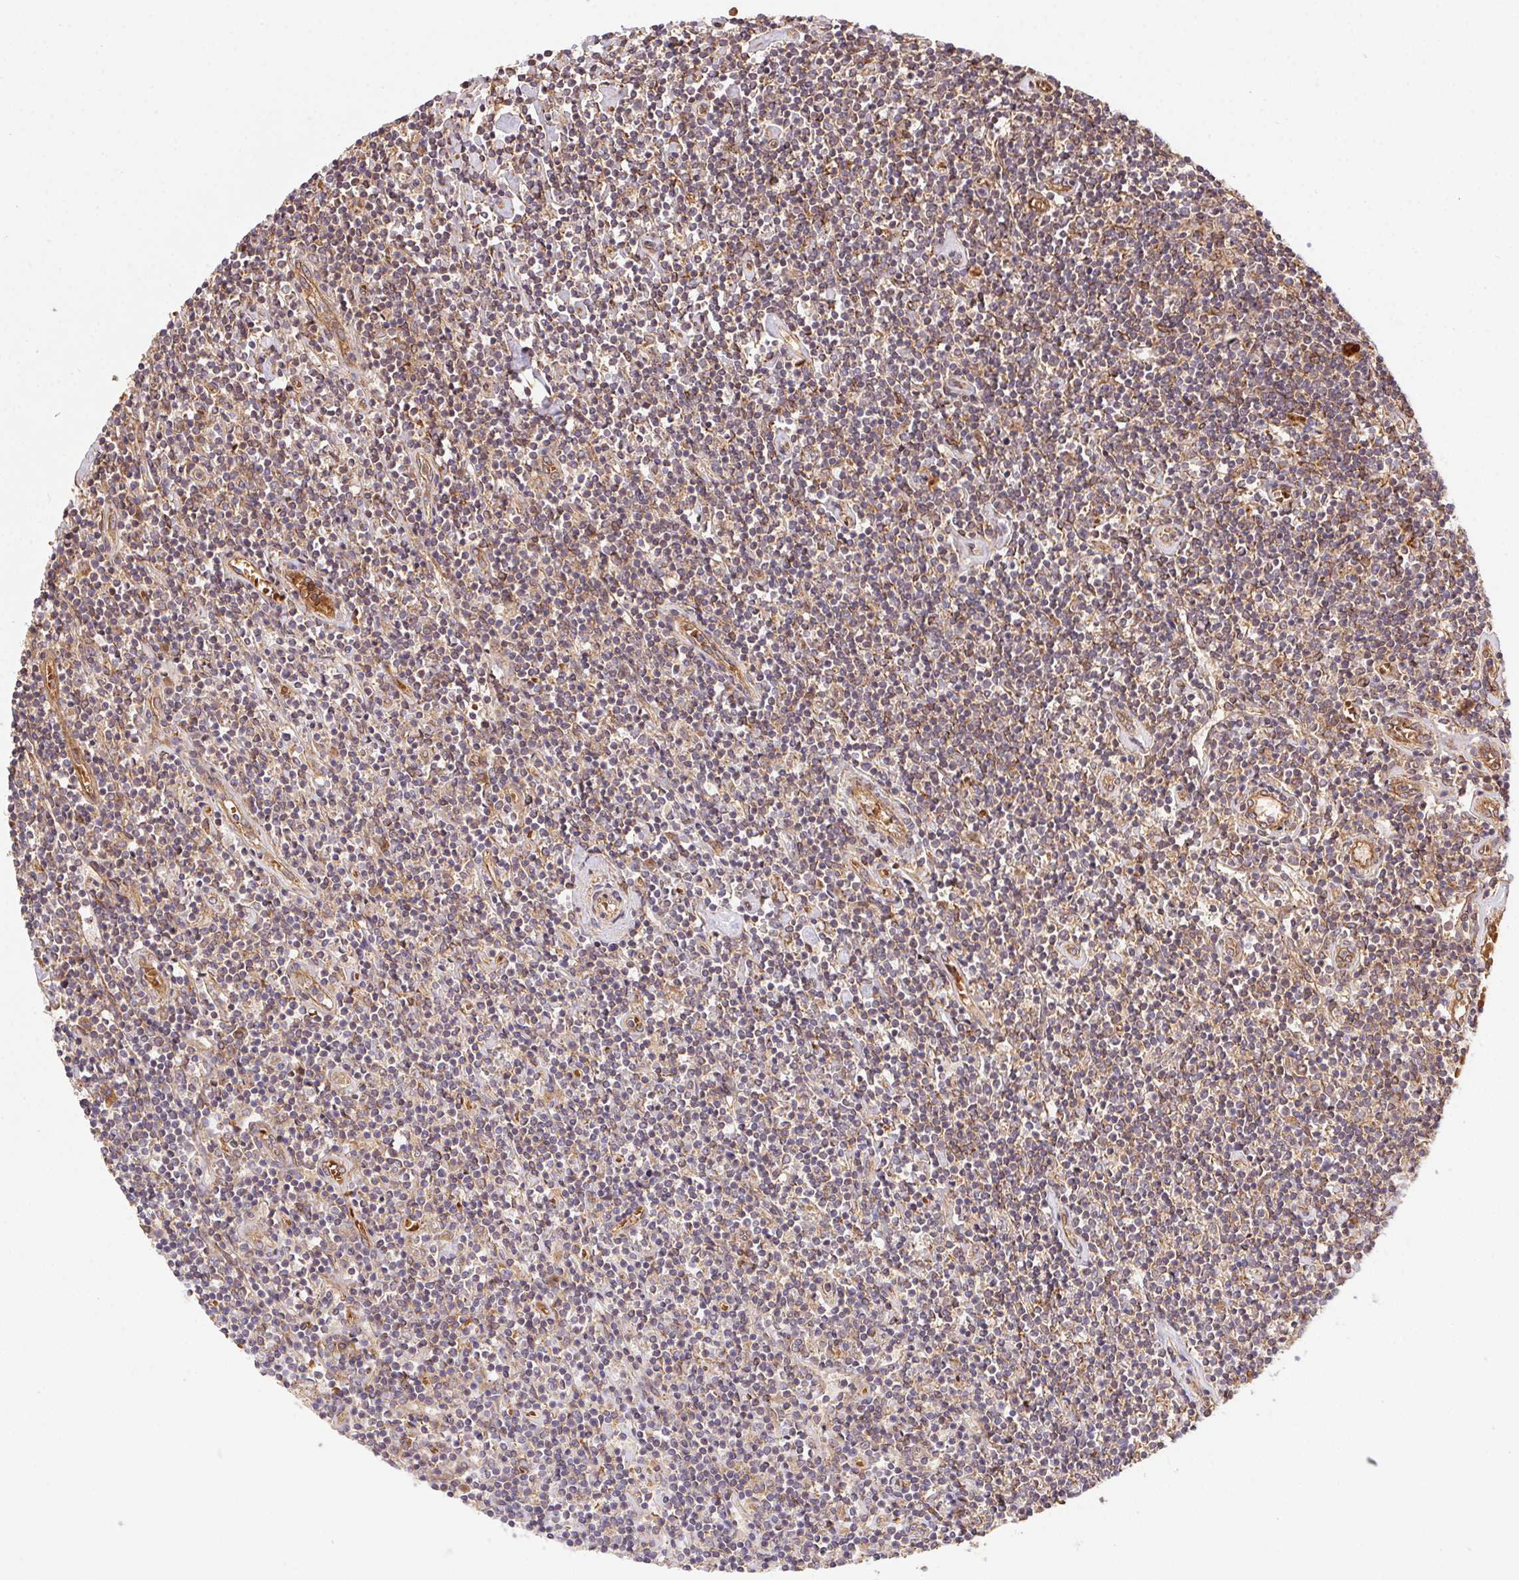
{"staining": {"intensity": "weak", "quantity": ">75%", "location": "cytoplasmic/membranous"}, "tissue": "lymphoma", "cell_type": "Tumor cells", "image_type": "cancer", "snomed": [{"axis": "morphology", "description": "Hodgkin's disease, NOS"}, {"axis": "topography", "description": "Lymph node"}], "caption": "Tumor cells demonstrate low levels of weak cytoplasmic/membranous positivity in approximately >75% of cells in human lymphoma. (Stains: DAB (3,3'-diaminobenzidine) in brown, nuclei in blue, Microscopy: brightfield microscopy at high magnification).", "gene": "USE1", "patient": {"sex": "male", "age": 40}}